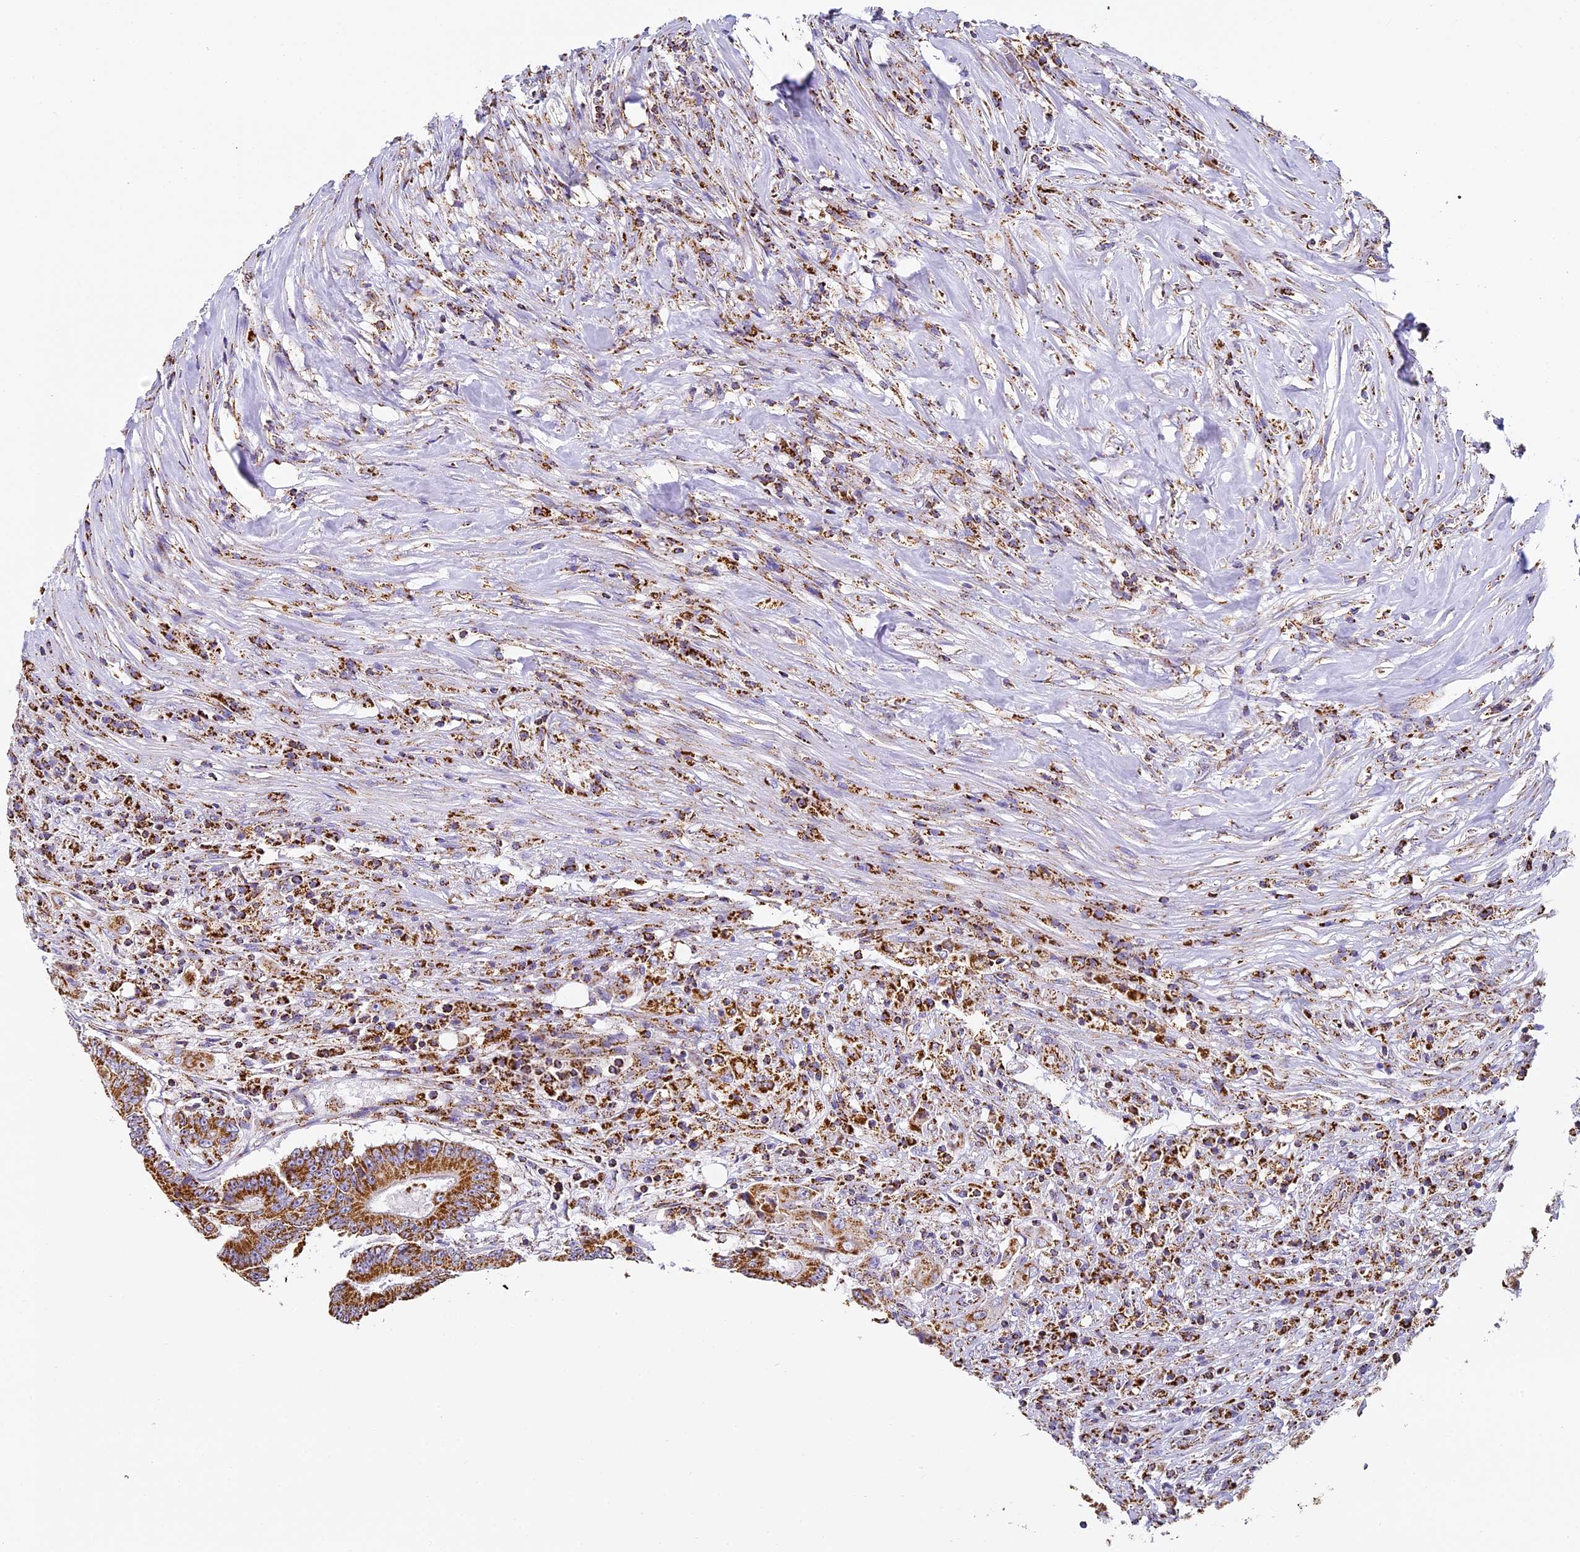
{"staining": {"intensity": "moderate", "quantity": ">75%", "location": "cytoplasmic/membranous"}, "tissue": "colorectal cancer", "cell_type": "Tumor cells", "image_type": "cancer", "snomed": [{"axis": "morphology", "description": "Adenocarcinoma, NOS"}, {"axis": "topography", "description": "Colon"}], "caption": "Adenocarcinoma (colorectal) stained for a protein shows moderate cytoplasmic/membranous positivity in tumor cells.", "gene": "STK17A", "patient": {"sex": "male", "age": 83}}